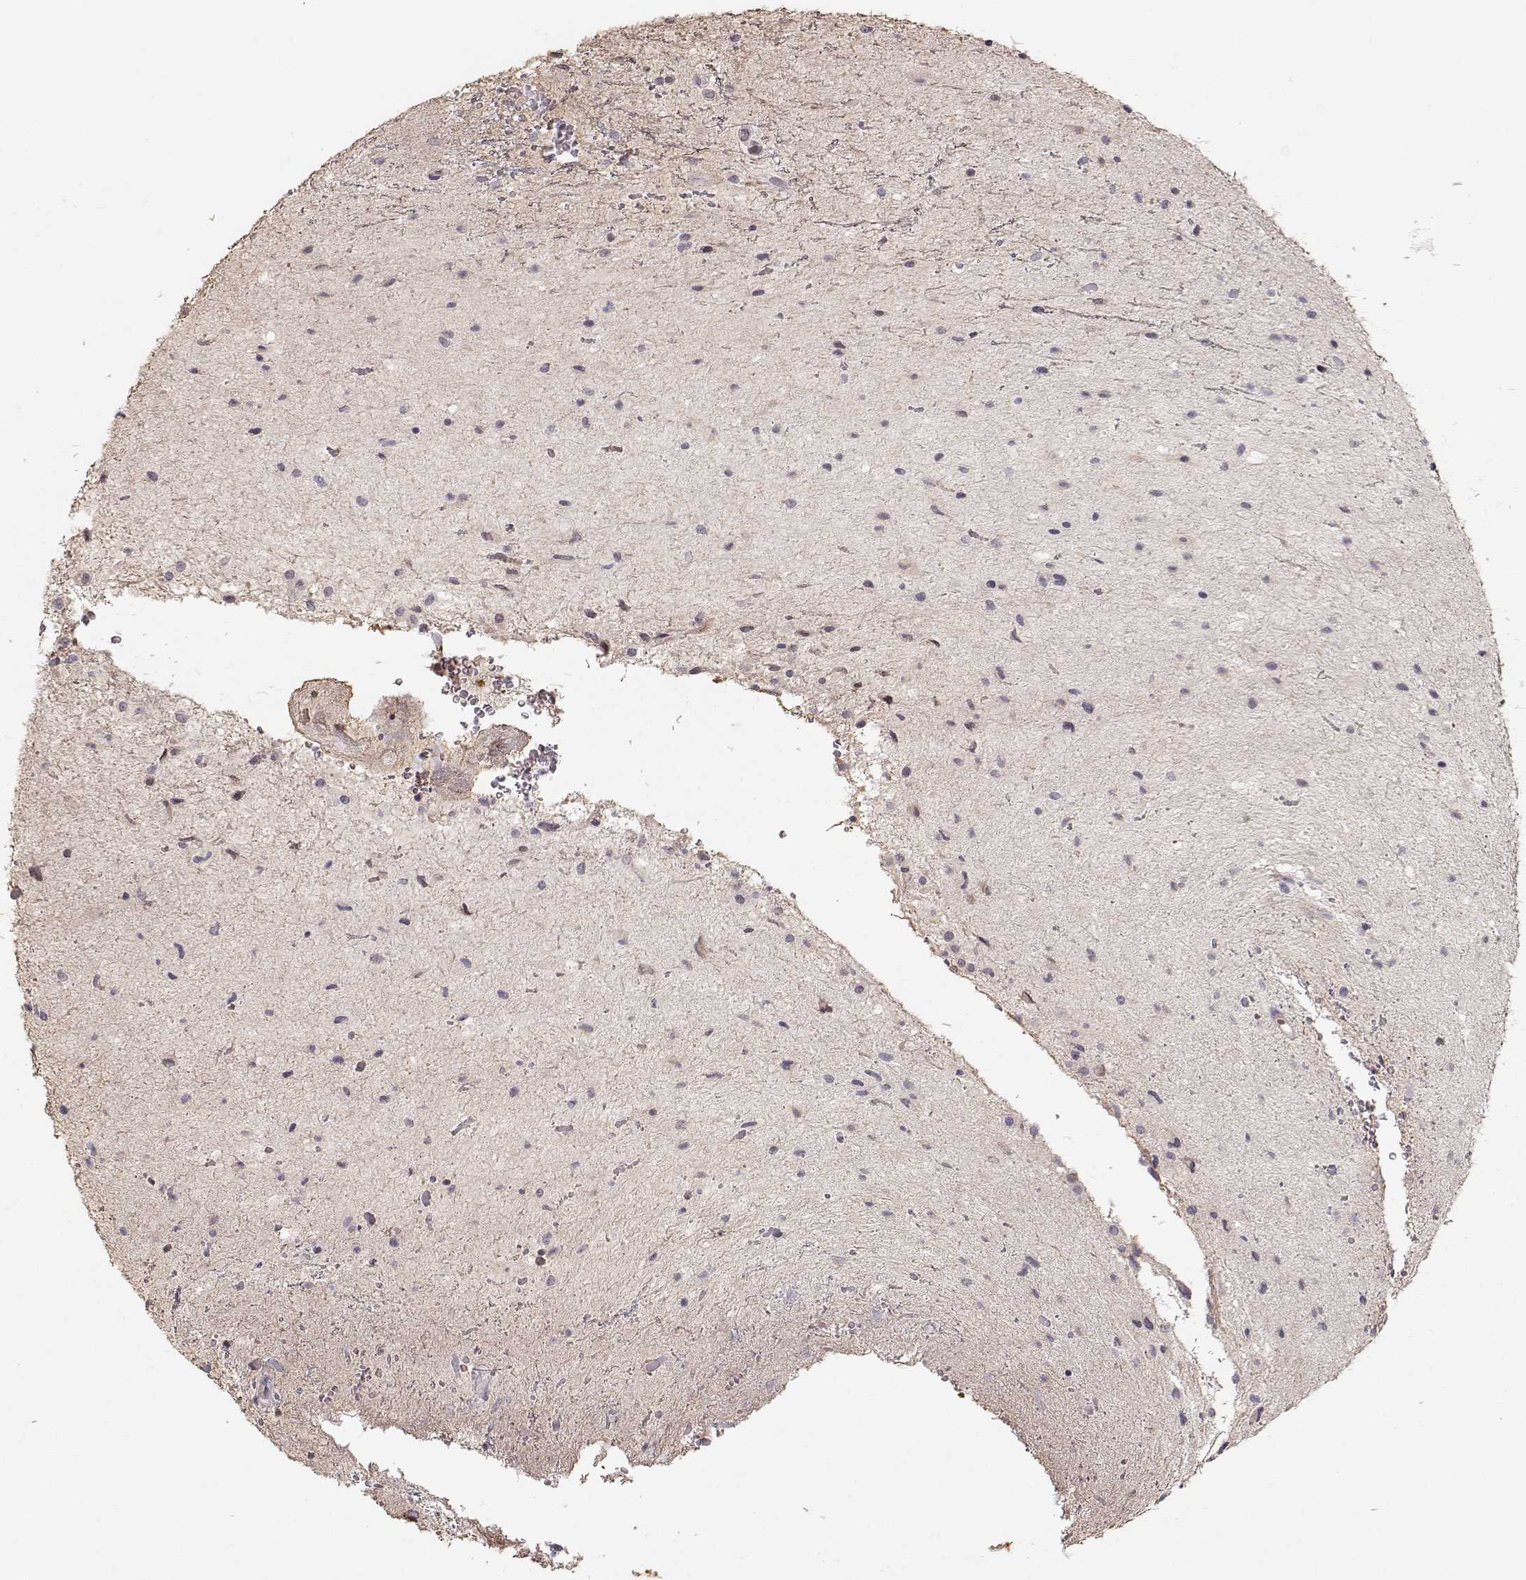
{"staining": {"intensity": "negative", "quantity": "none", "location": "none"}, "tissue": "glioma", "cell_type": "Tumor cells", "image_type": "cancer", "snomed": [{"axis": "morphology", "description": "Glioma, malignant, Low grade"}, {"axis": "topography", "description": "Cerebellum"}], "caption": "Tumor cells are negative for brown protein staining in malignant low-grade glioma.", "gene": "PNMT", "patient": {"sex": "female", "age": 14}}